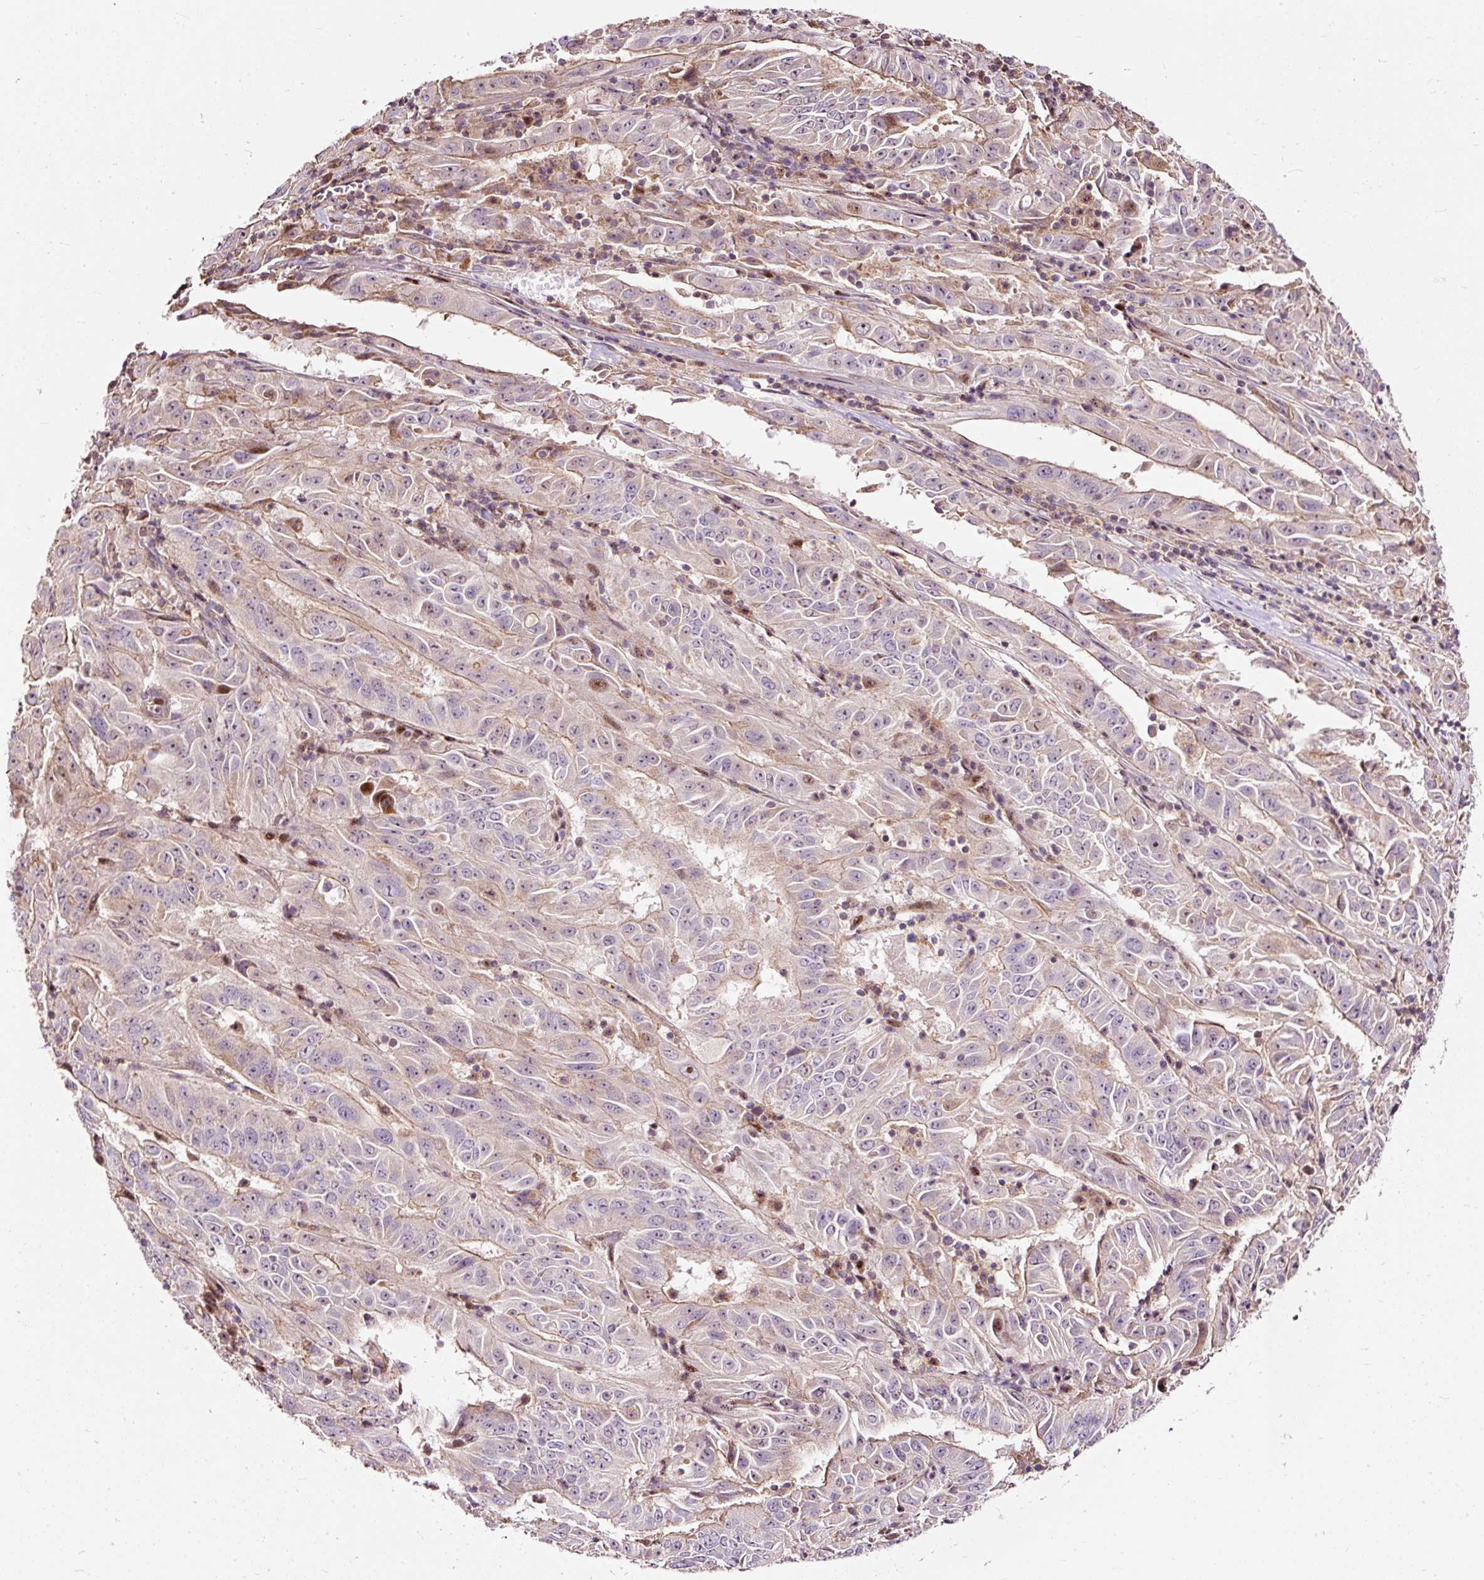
{"staining": {"intensity": "weak", "quantity": "25%-75%", "location": "cytoplasmic/membranous"}, "tissue": "pancreatic cancer", "cell_type": "Tumor cells", "image_type": "cancer", "snomed": [{"axis": "morphology", "description": "Adenocarcinoma, NOS"}, {"axis": "topography", "description": "Pancreas"}], "caption": "The photomicrograph displays a brown stain indicating the presence of a protein in the cytoplasmic/membranous of tumor cells in pancreatic adenocarcinoma.", "gene": "BOLA3", "patient": {"sex": "male", "age": 63}}